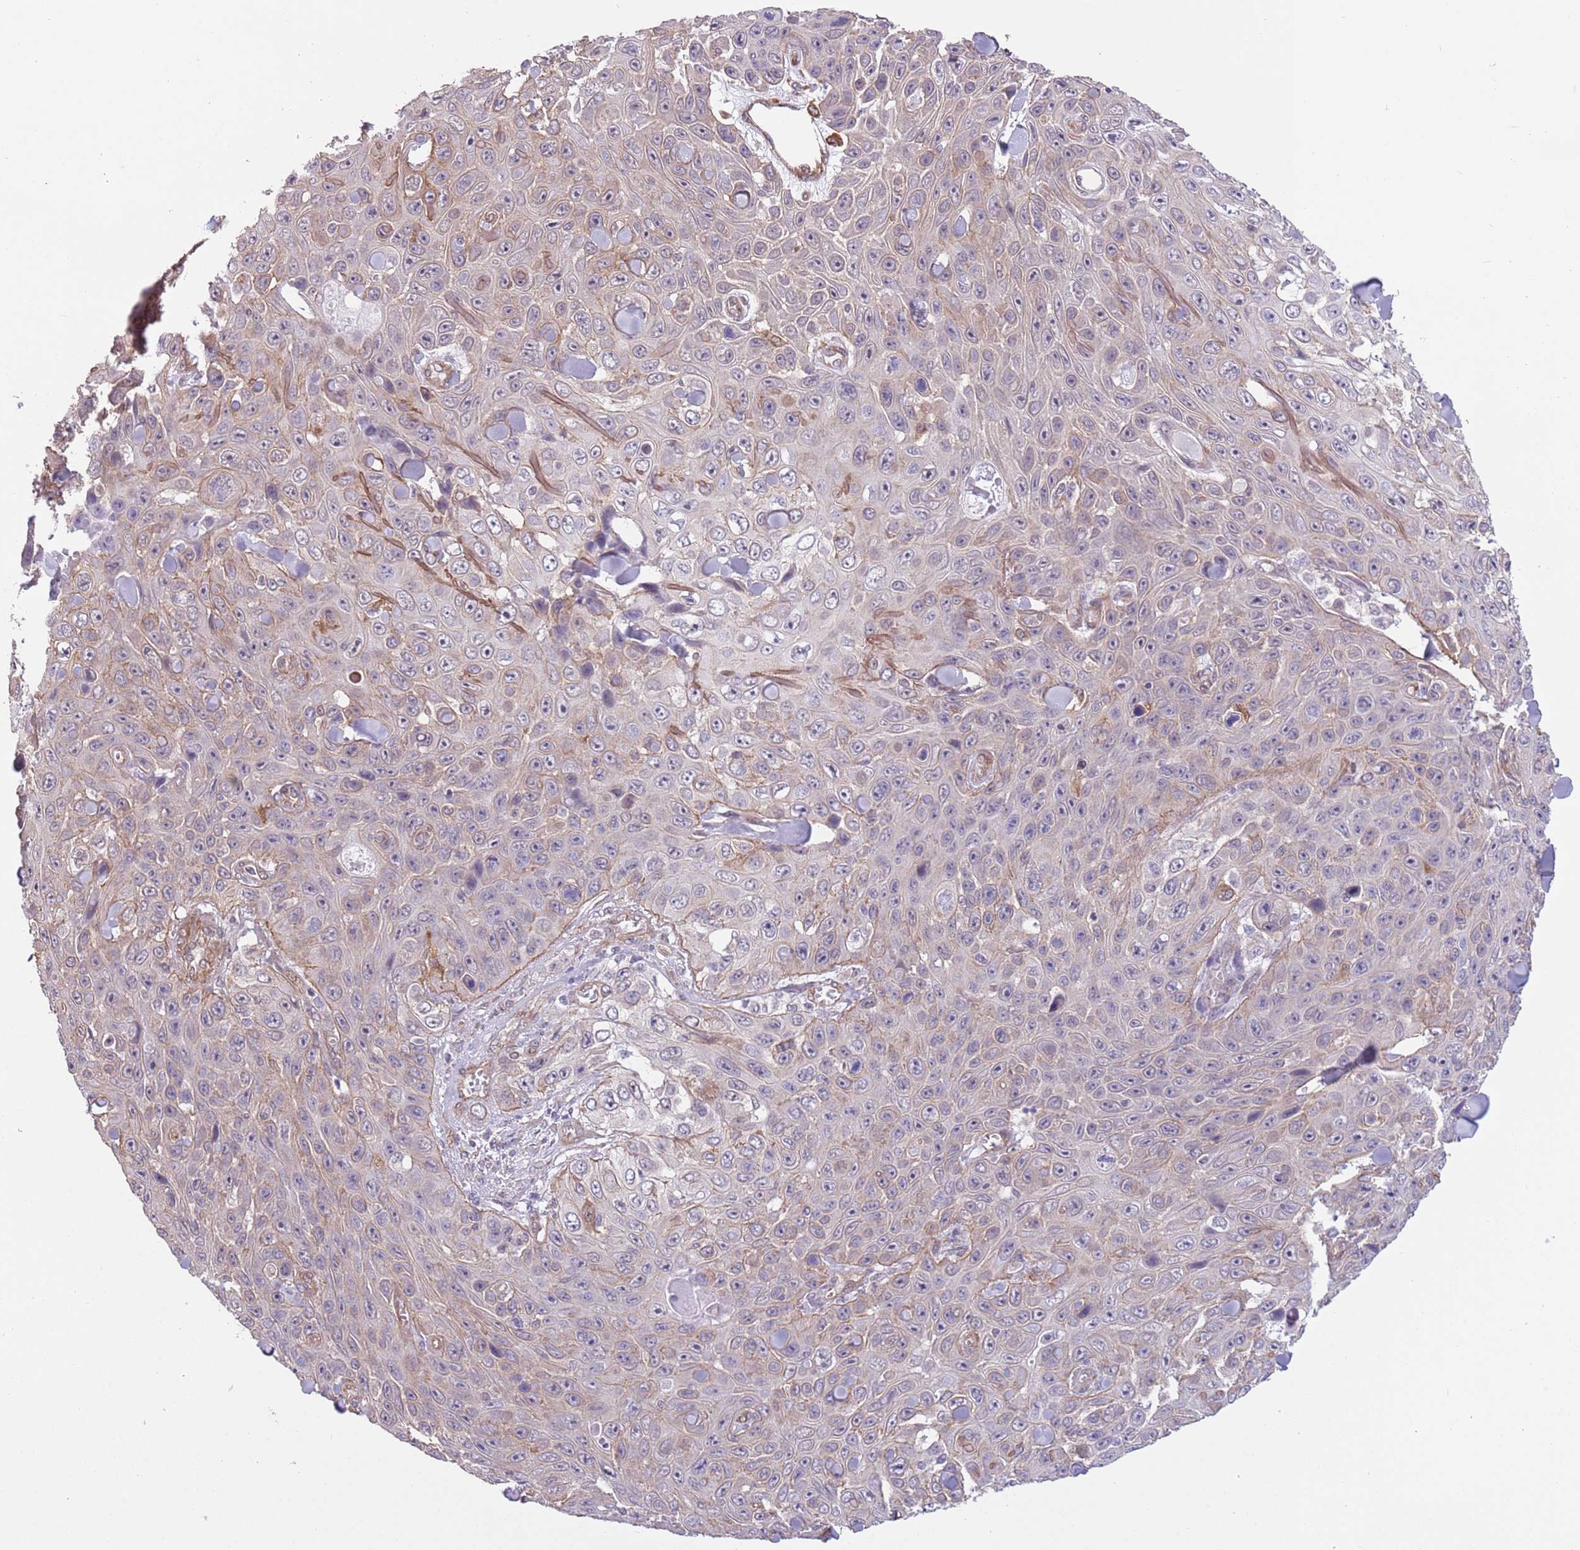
{"staining": {"intensity": "negative", "quantity": "none", "location": "none"}, "tissue": "skin cancer", "cell_type": "Tumor cells", "image_type": "cancer", "snomed": [{"axis": "morphology", "description": "Squamous cell carcinoma, NOS"}, {"axis": "topography", "description": "Skin"}], "caption": "DAB immunohistochemical staining of human skin cancer (squamous cell carcinoma) demonstrates no significant staining in tumor cells. (DAB immunohistochemistry (IHC) with hematoxylin counter stain).", "gene": "CREBZF", "patient": {"sex": "male", "age": 82}}